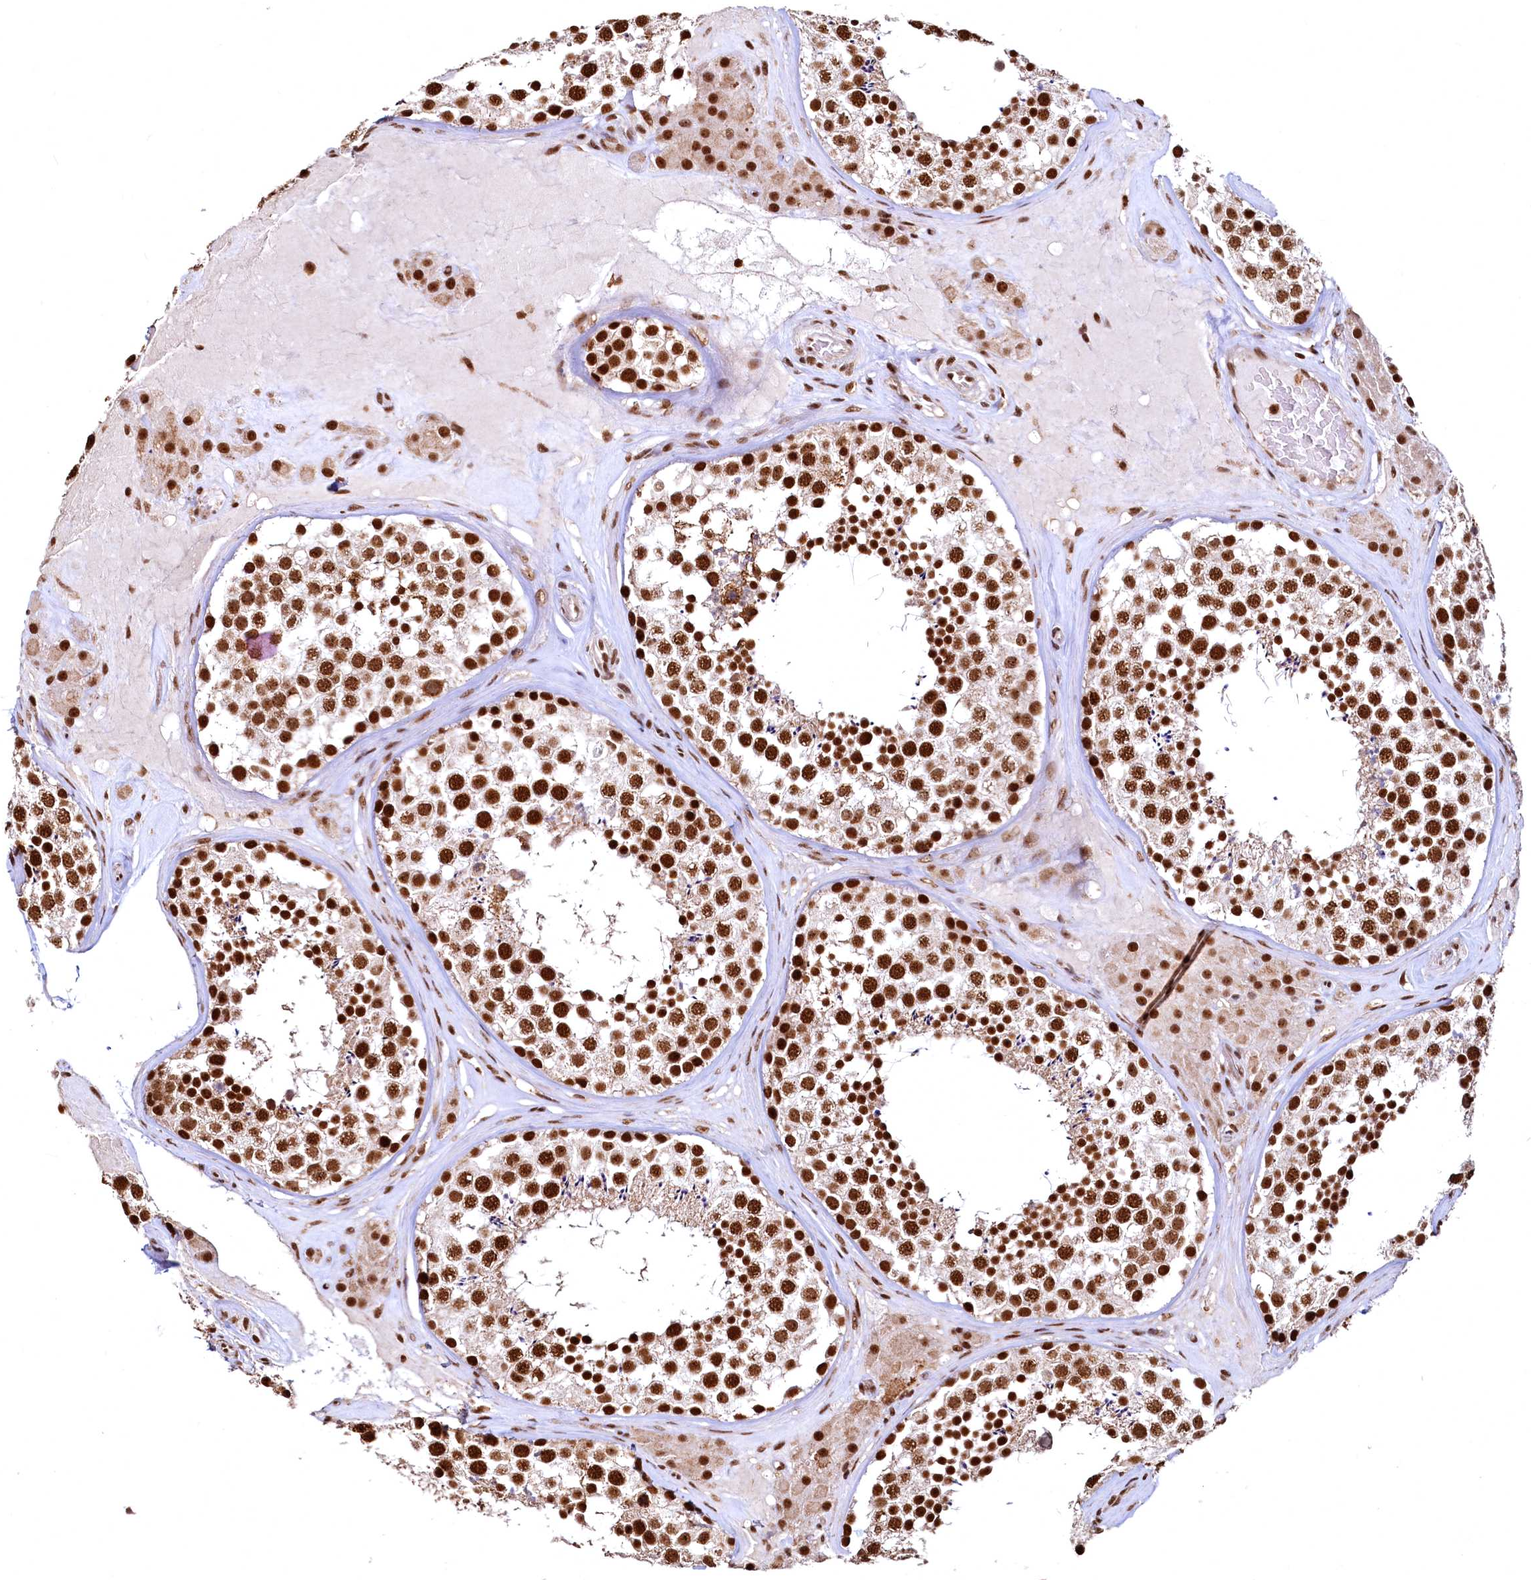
{"staining": {"intensity": "strong", "quantity": ">75%", "location": "nuclear"}, "tissue": "testis", "cell_type": "Cells in seminiferous ducts", "image_type": "normal", "snomed": [{"axis": "morphology", "description": "Normal tissue, NOS"}, {"axis": "topography", "description": "Testis"}], "caption": "The histopathology image demonstrates staining of normal testis, revealing strong nuclear protein staining (brown color) within cells in seminiferous ducts. The staining was performed using DAB, with brown indicating positive protein expression. Nuclei are stained blue with hematoxylin.", "gene": "RSRC2", "patient": {"sex": "male", "age": 46}}